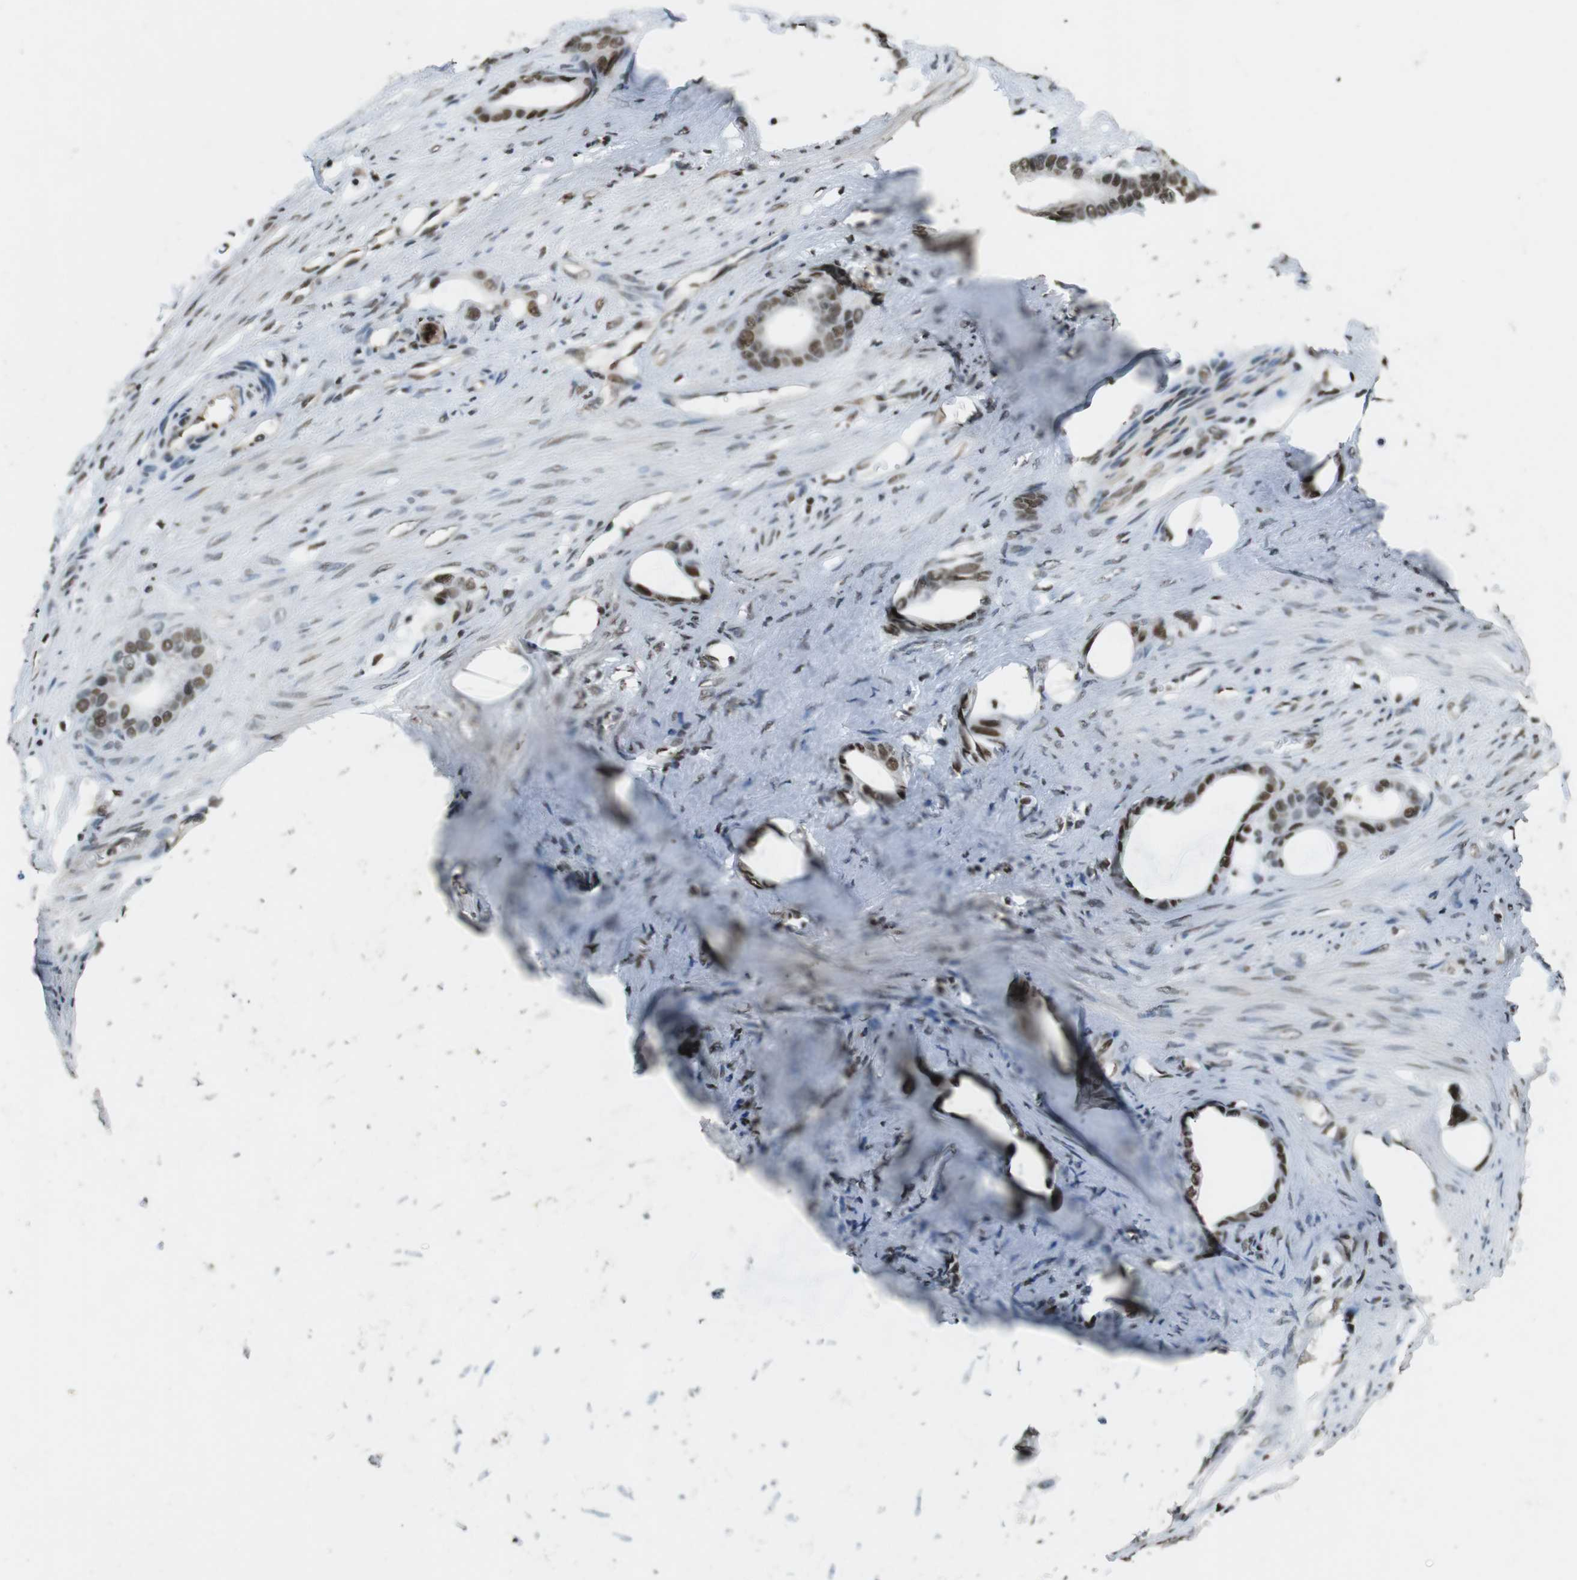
{"staining": {"intensity": "moderate", "quantity": ">75%", "location": "nuclear"}, "tissue": "stomach cancer", "cell_type": "Tumor cells", "image_type": "cancer", "snomed": [{"axis": "morphology", "description": "Adenocarcinoma, NOS"}, {"axis": "topography", "description": "Stomach"}], "caption": "Tumor cells show moderate nuclear staining in about >75% of cells in stomach cancer (adenocarcinoma). The protein is shown in brown color, while the nuclei are stained blue.", "gene": "CSNK2B", "patient": {"sex": "female", "age": 75}}